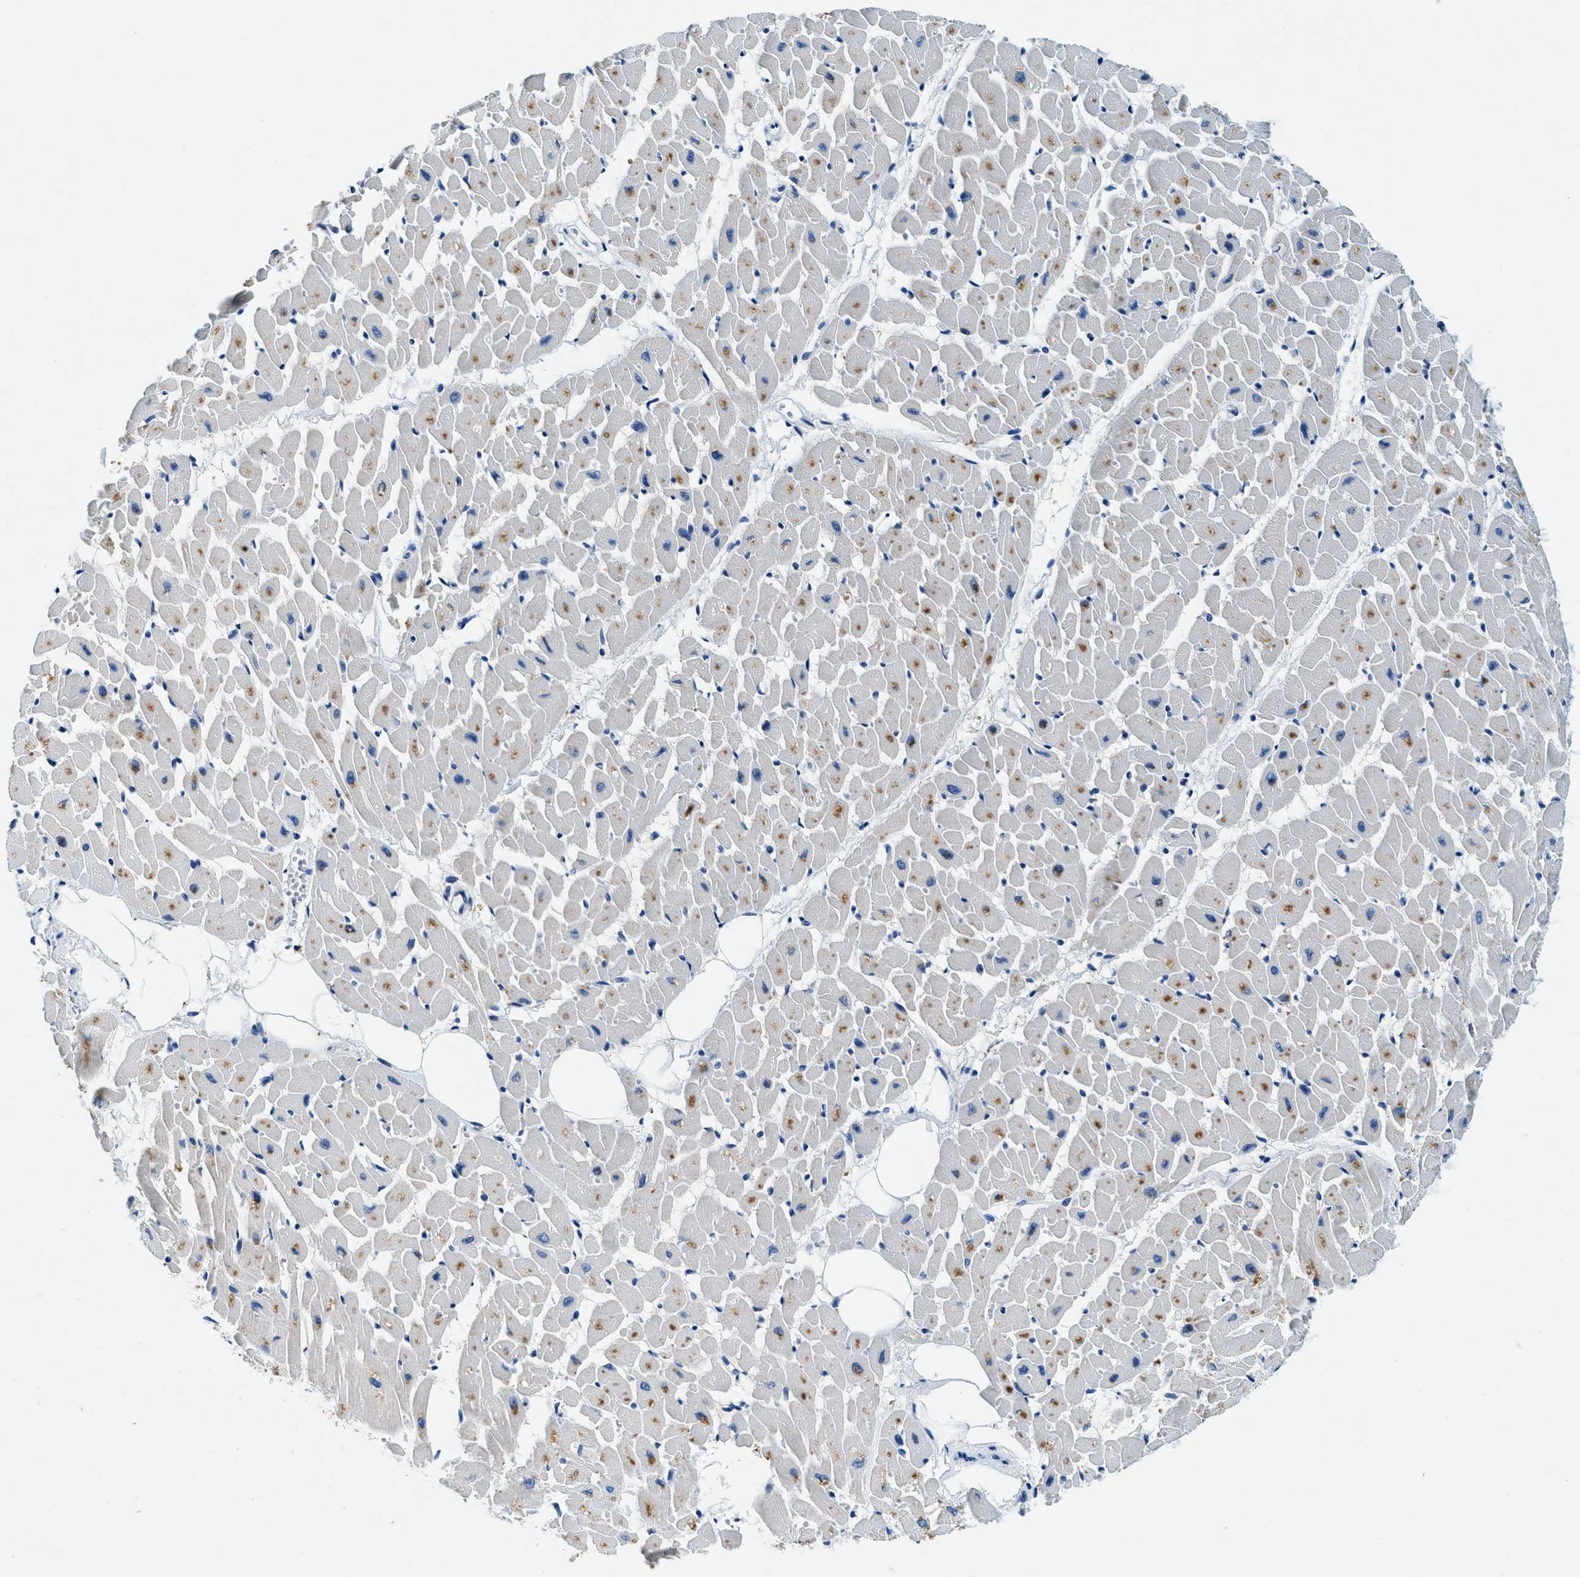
{"staining": {"intensity": "moderate", "quantity": "25%-75%", "location": "cytoplasmic/membranous"}, "tissue": "heart muscle", "cell_type": "Cardiomyocytes", "image_type": "normal", "snomed": [{"axis": "morphology", "description": "Normal tissue, NOS"}, {"axis": "topography", "description": "Heart"}], "caption": "Cardiomyocytes reveal medium levels of moderate cytoplasmic/membranous staining in about 25%-75% of cells in unremarkable human heart muscle.", "gene": "UBAC2", "patient": {"sex": "female", "age": 19}}